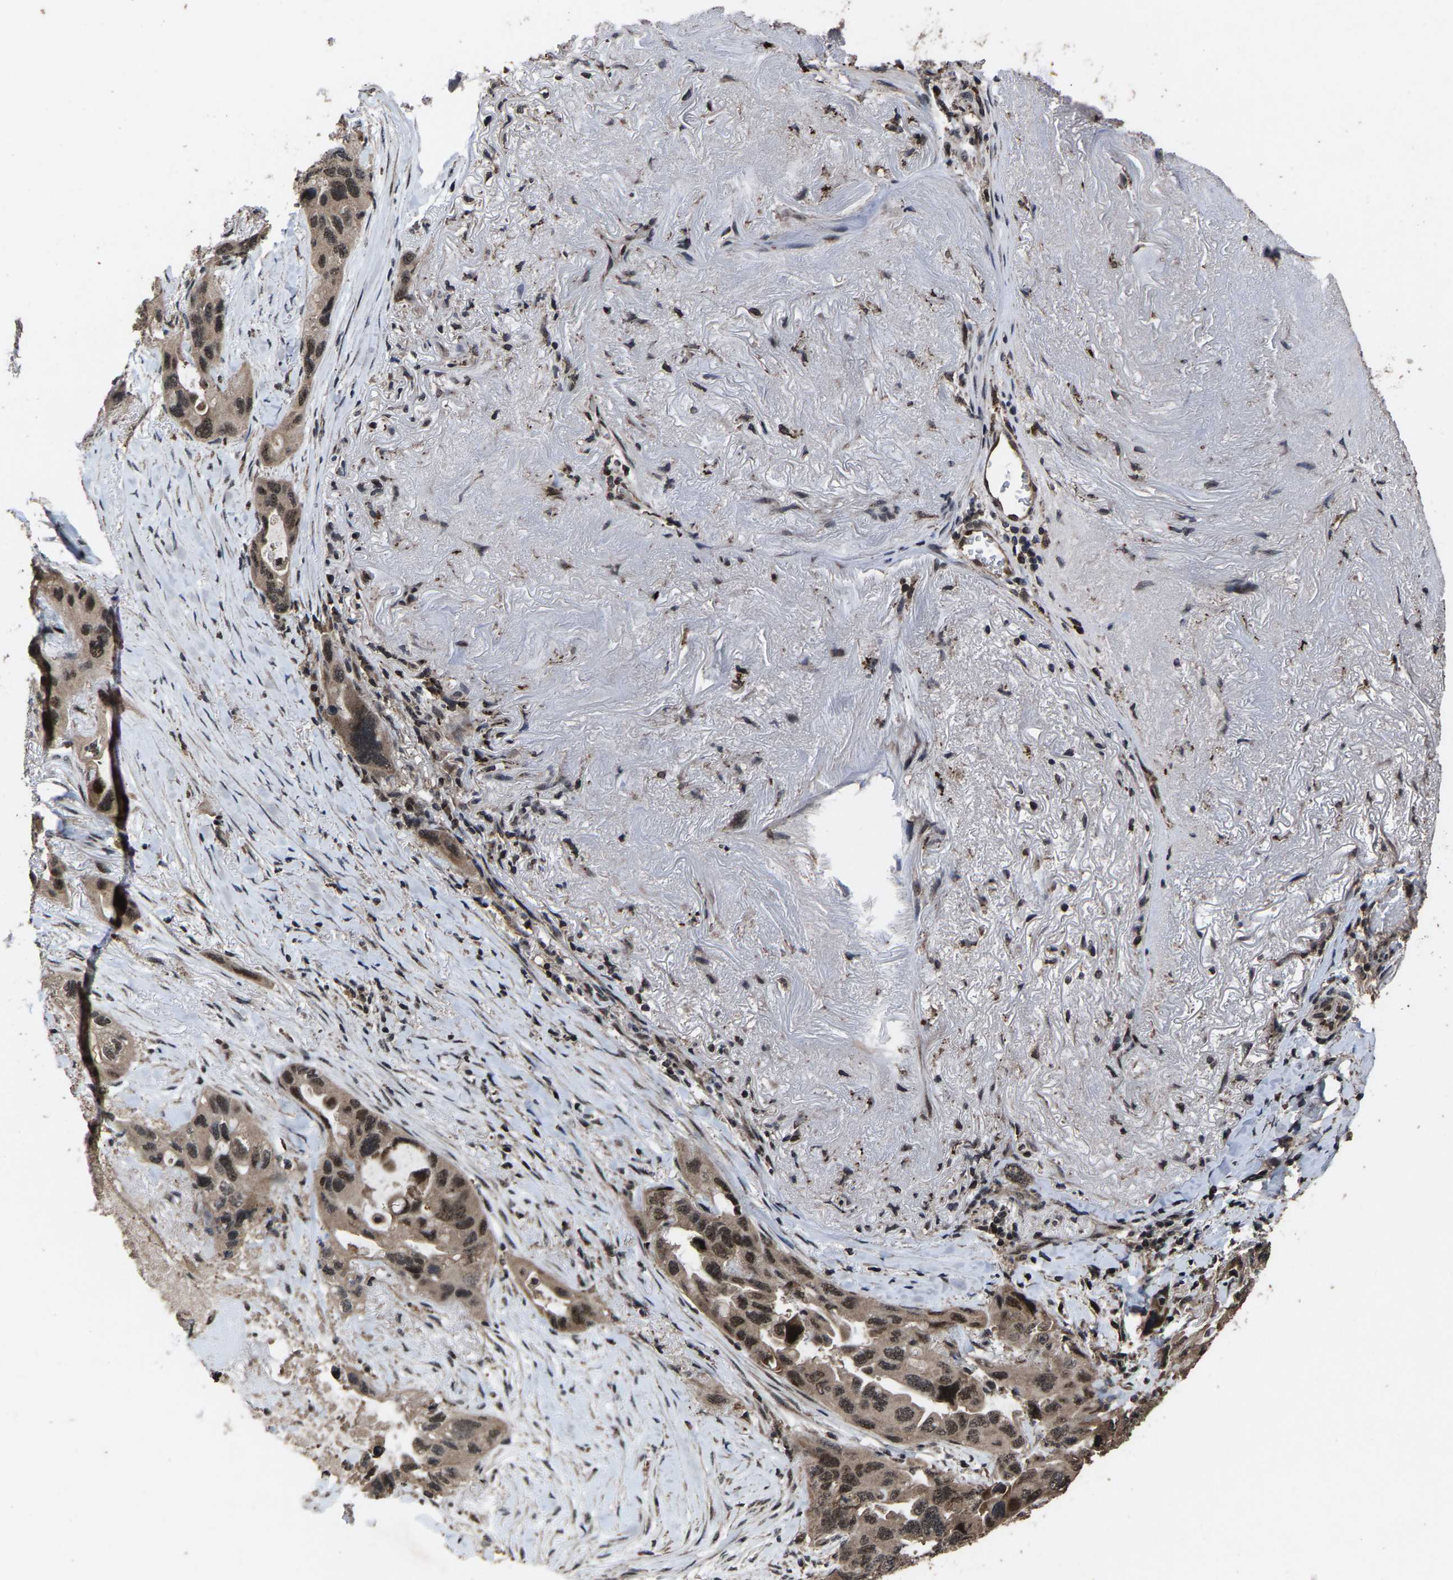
{"staining": {"intensity": "weak", "quantity": "25%-75%", "location": "cytoplasmic/membranous"}, "tissue": "lung cancer", "cell_type": "Tumor cells", "image_type": "cancer", "snomed": [{"axis": "morphology", "description": "Squamous cell carcinoma, NOS"}, {"axis": "topography", "description": "Lung"}], "caption": "An image of lung cancer (squamous cell carcinoma) stained for a protein reveals weak cytoplasmic/membranous brown staining in tumor cells.", "gene": "HAUS6", "patient": {"sex": "female", "age": 73}}